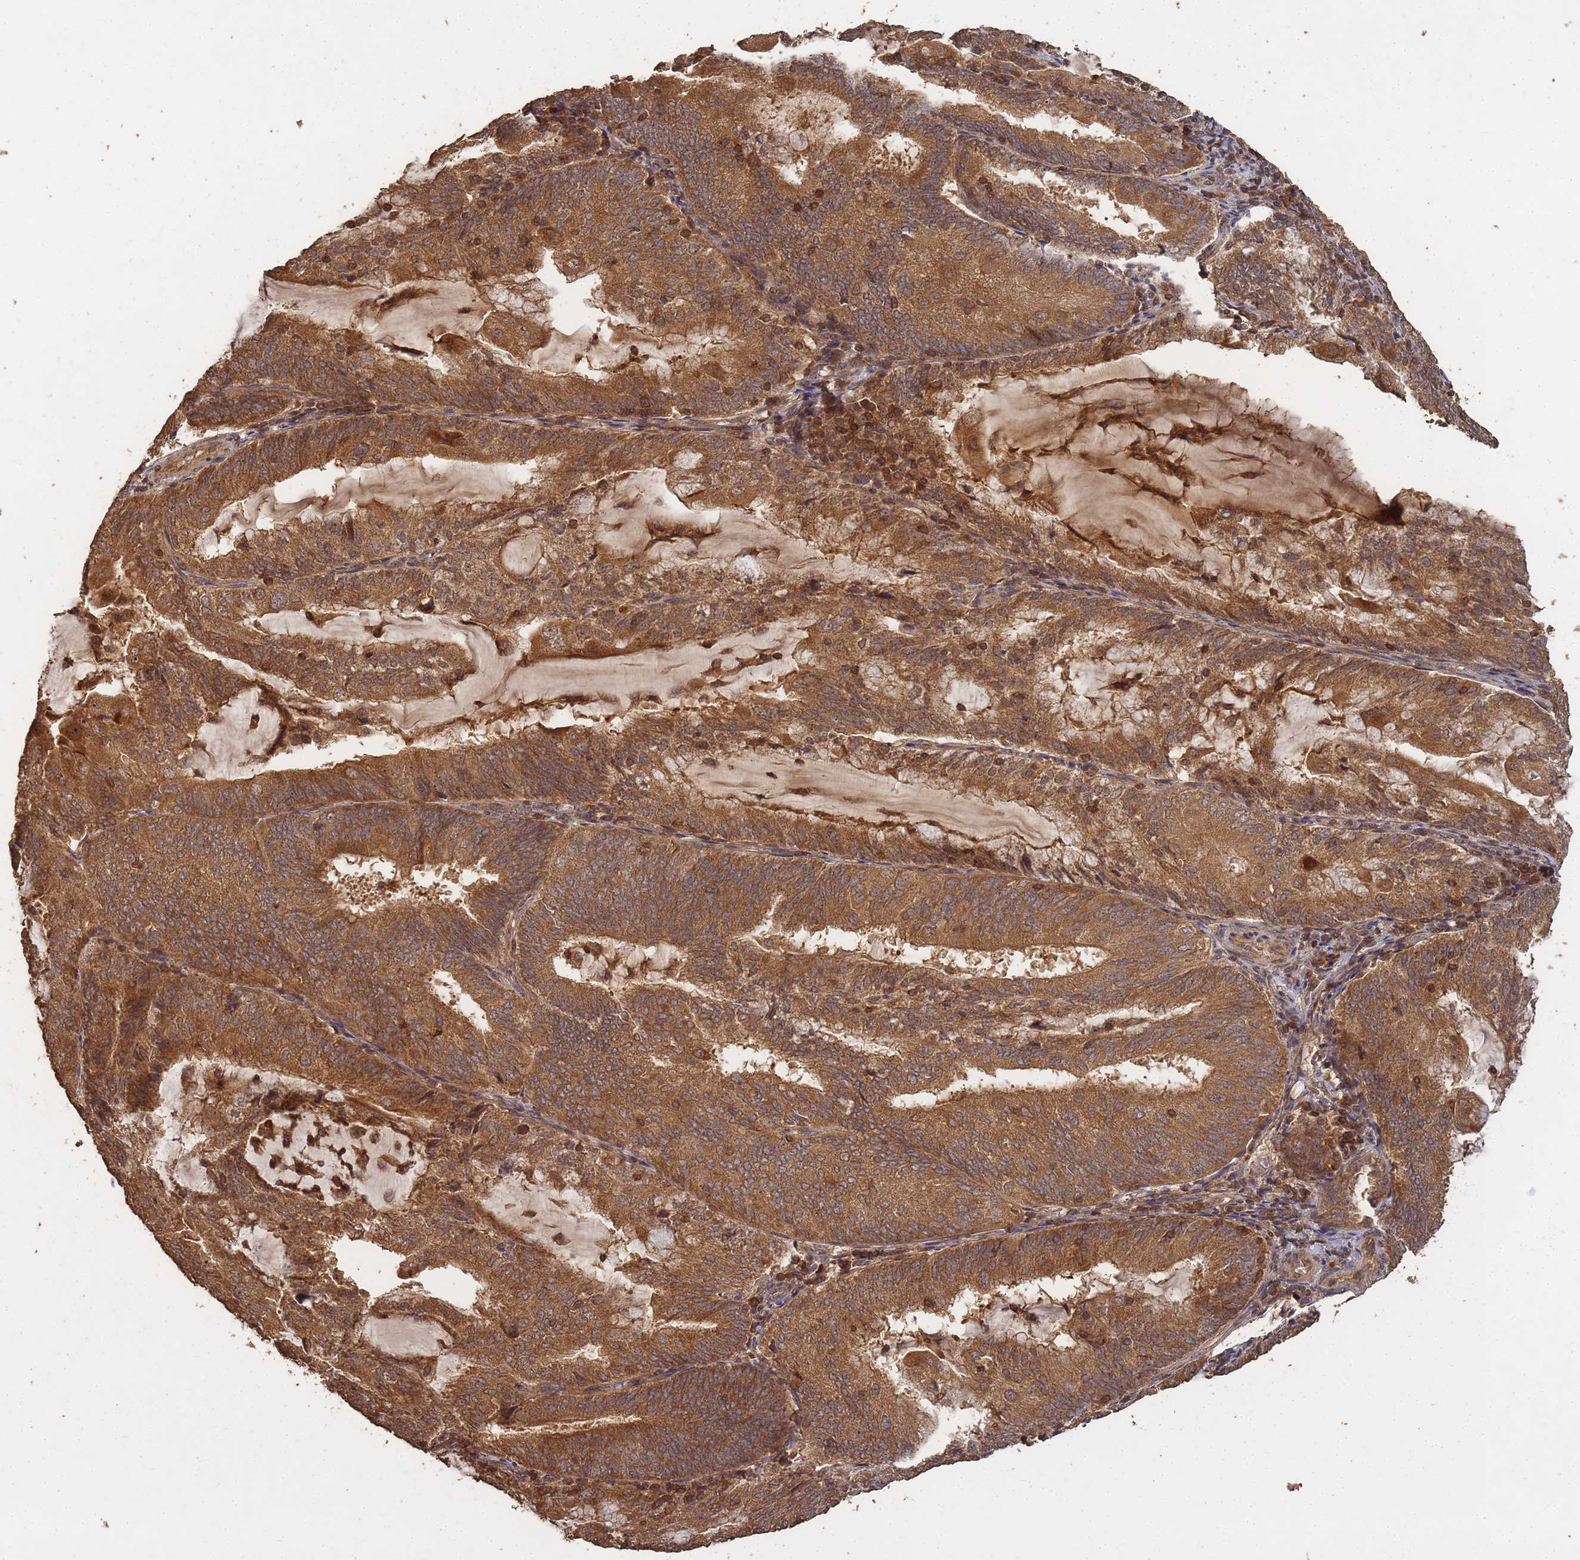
{"staining": {"intensity": "strong", "quantity": ">75%", "location": "cytoplasmic/membranous"}, "tissue": "endometrial cancer", "cell_type": "Tumor cells", "image_type": "cancer", "snomed": [{"axis": "morphology", "description": "Adenocarcinoma, NOS"}, {"axis": "topography", "description": "Endometrium"}], "caption": "The immunohistochemical stain shows strong cytoplasmic/membranous positivity in tumor cells of endometrial adenocarcinoma tissue.", "gene": "ALKBH1", "patient": {"sex": "female", "age": 81}}